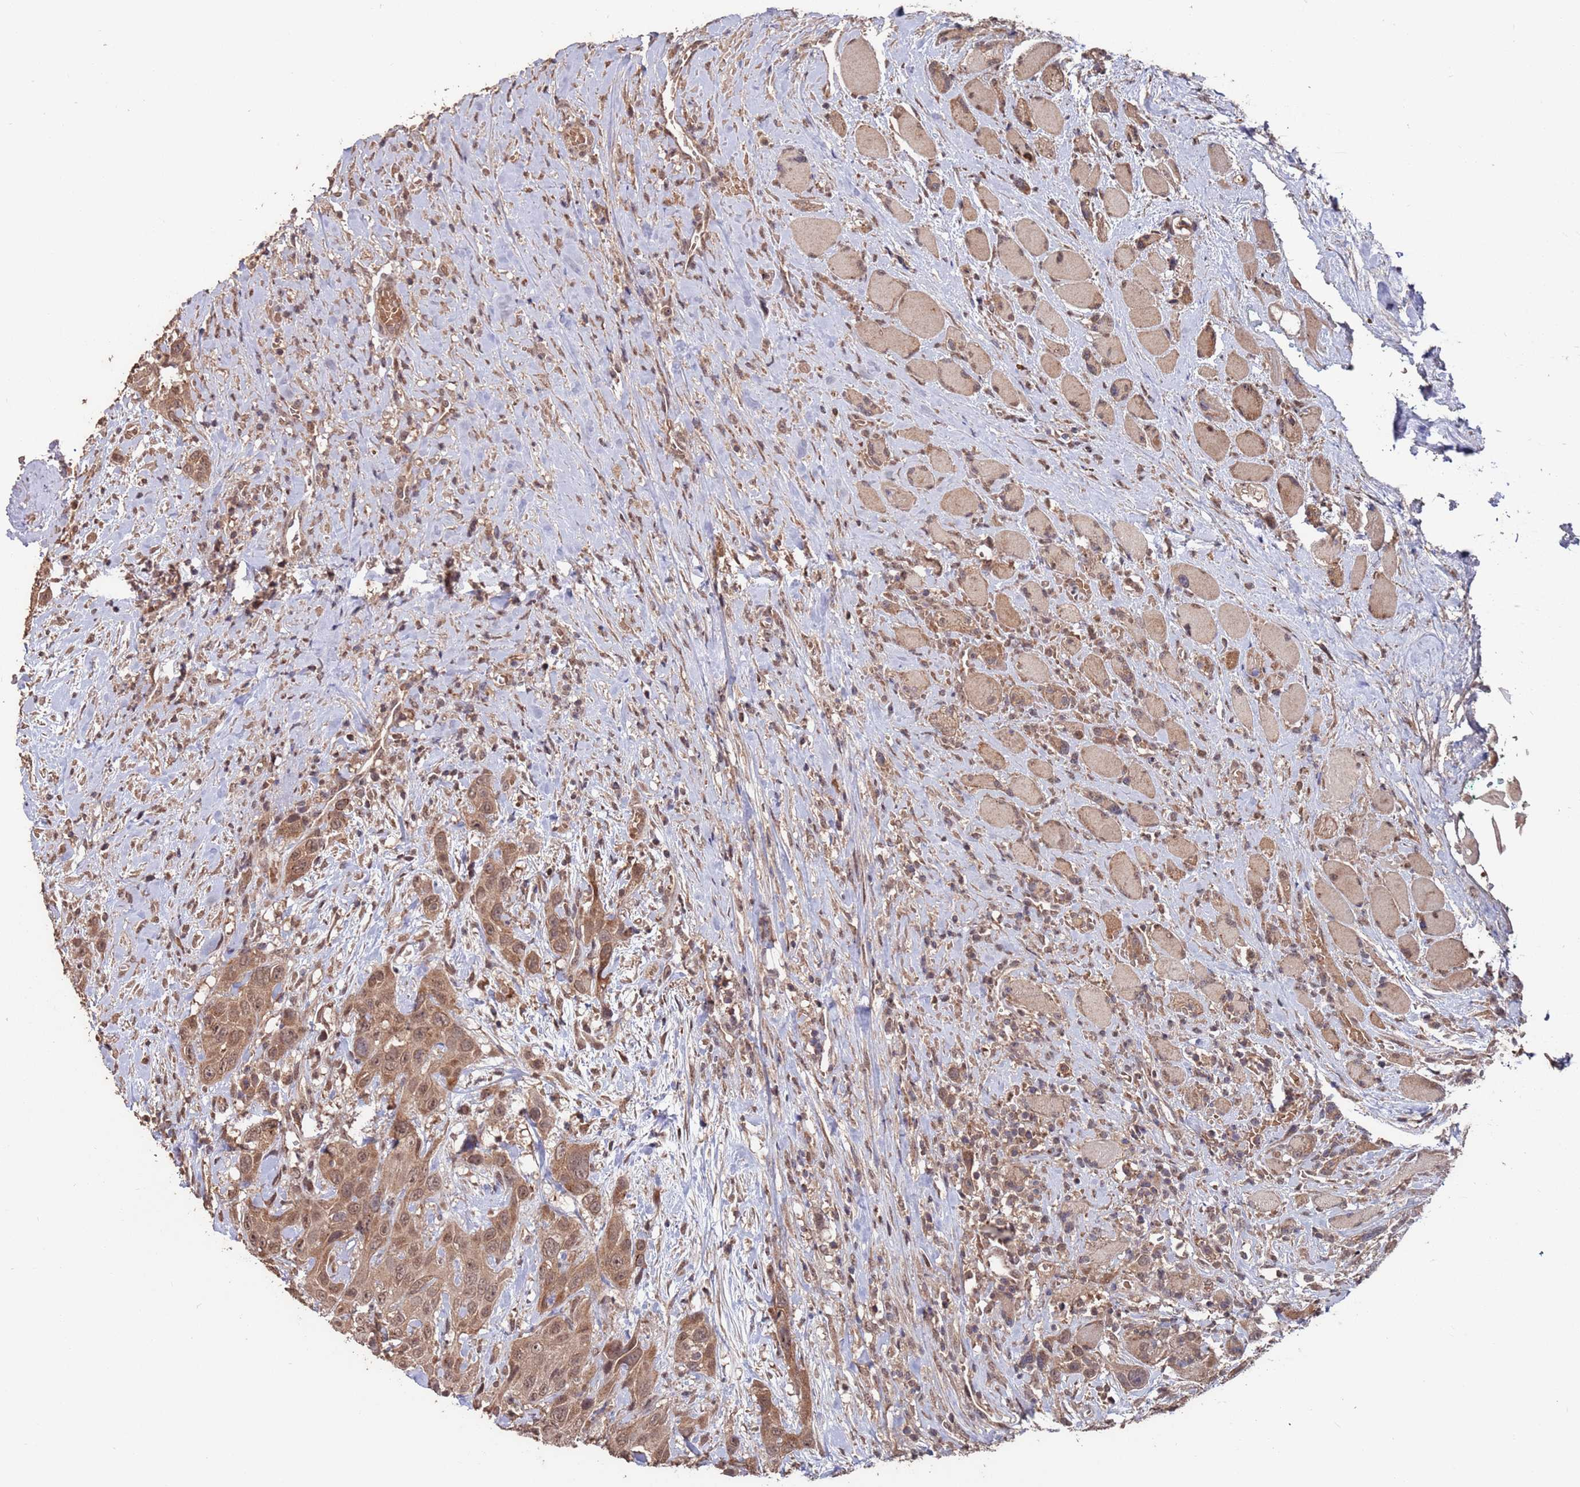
{"staining": {"intensity": "moderate", "quantity": ">75%", "location": "cytoplasmic/membranous,nuclear"}, "tissue": "head and neck cancer", "cell_type": "Tumor cells", "image_type": "cancer", "snomed": [{"axis": "morphology", "description": "Squamous cell carcinoma, NOS"}, {"axis": "topography", "description": "Head-Neck"}], "caption": "IHC photomicrograph of neoplastic tissue: squamous cell carcinoma (head and neck) stained using immunohistochemistry (IHC) shows medium levels of moderate protein expression localized specifically in the cytoplasmic/membranous and nuclear of tumor cells, appearing as a cytoplasmic/membranous and nuclear brown color.", "gene": "PRR7", "patient": {"sex": "male", "age": 81}}